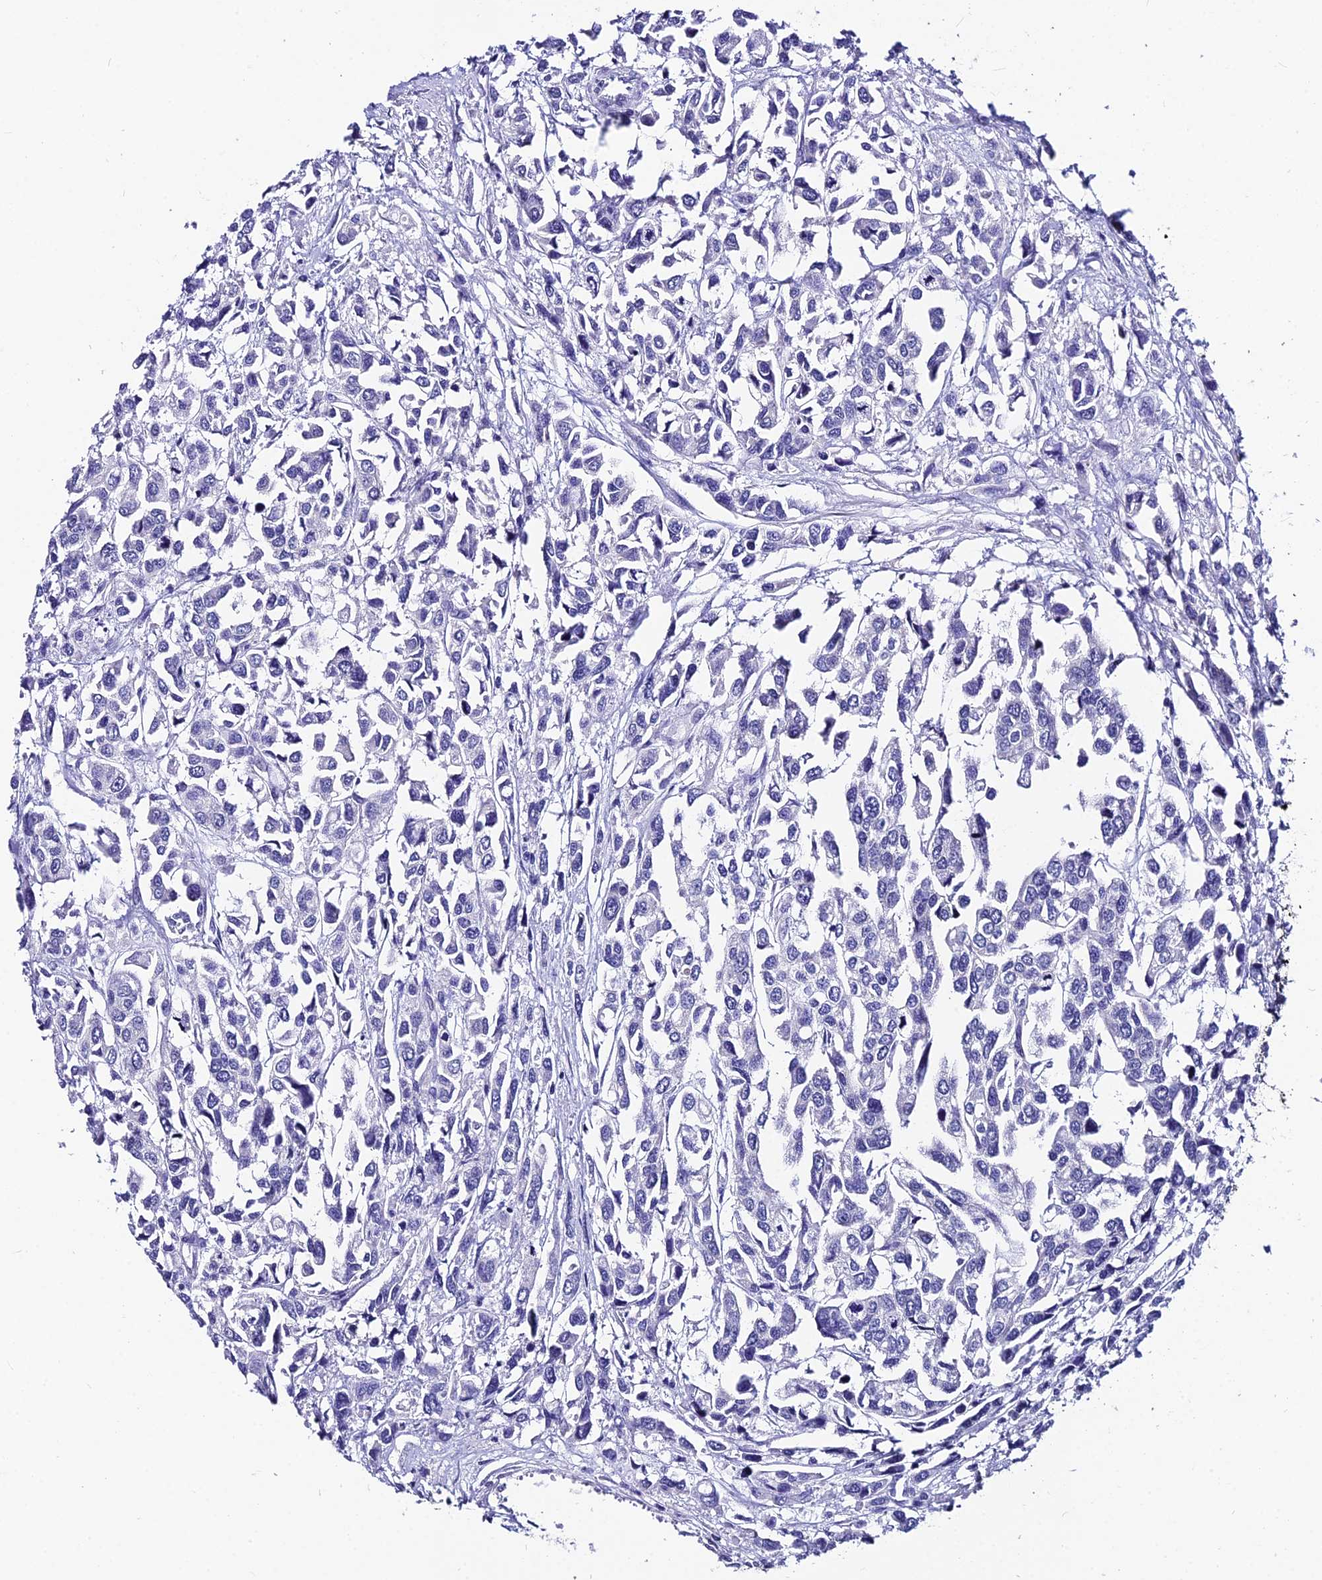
{"staining": {"intensity": "negative", "quantity": "none", "location": "none"}, "tissue": "urothelial cancer", "cell_type": "Tumor cells", "image_type": "cancer", "snomed": [{"axis": "morphology", "description": "Urothelial carcinoma, High grade"}, {"axis": "topography", "description": "Urinary bladder"}], "caption": "Protein analysis of high-grade urothelial carcinoma displays no significant positivity in tumor cells. (DAB (3,3'-diaminobenzidine) IHC visualized using brightfield microscopy, high magnification).", "gene": "LGALS7", "patient": {"sex": "male", "age": 67}}